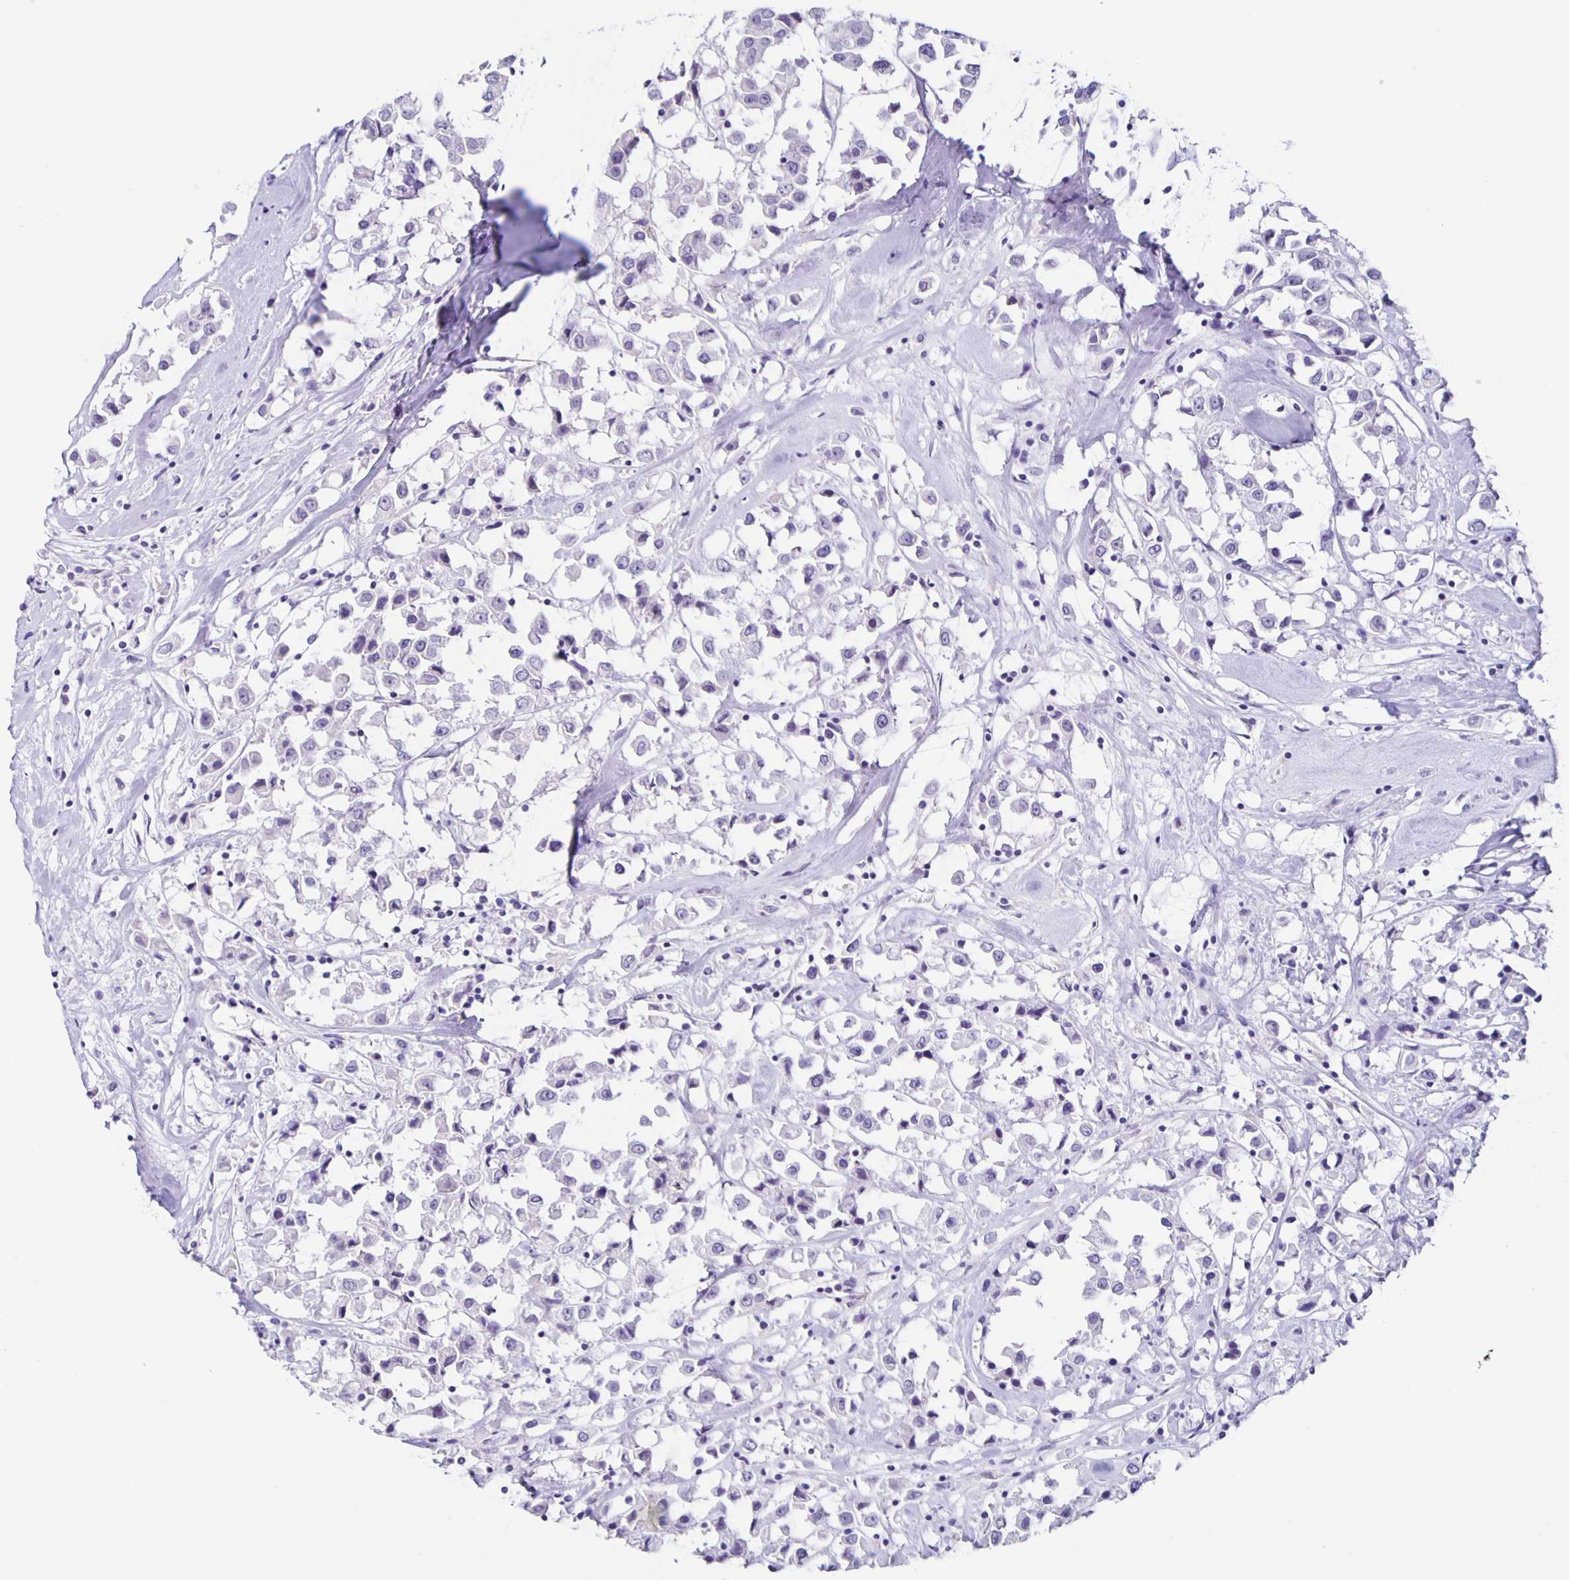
{"staining": {"intensity": "negative", "quantity": "none", "location": "none"}, "tissue": "breast cancer", "cell_type": "Tumor cells", "image_type": "cancer", "snomed": [{"axis": "morphology", "description": "Duct carcinoma"}, {"axis": "topography", "description": "Breast"}], "caption": "Immunohistochemical staining of invasive ductal carcinoma (breast) reveals no significant staining in tumor cells.", "gene": "SLC12A3", "patient": {"sex": "female", "age": 61}}